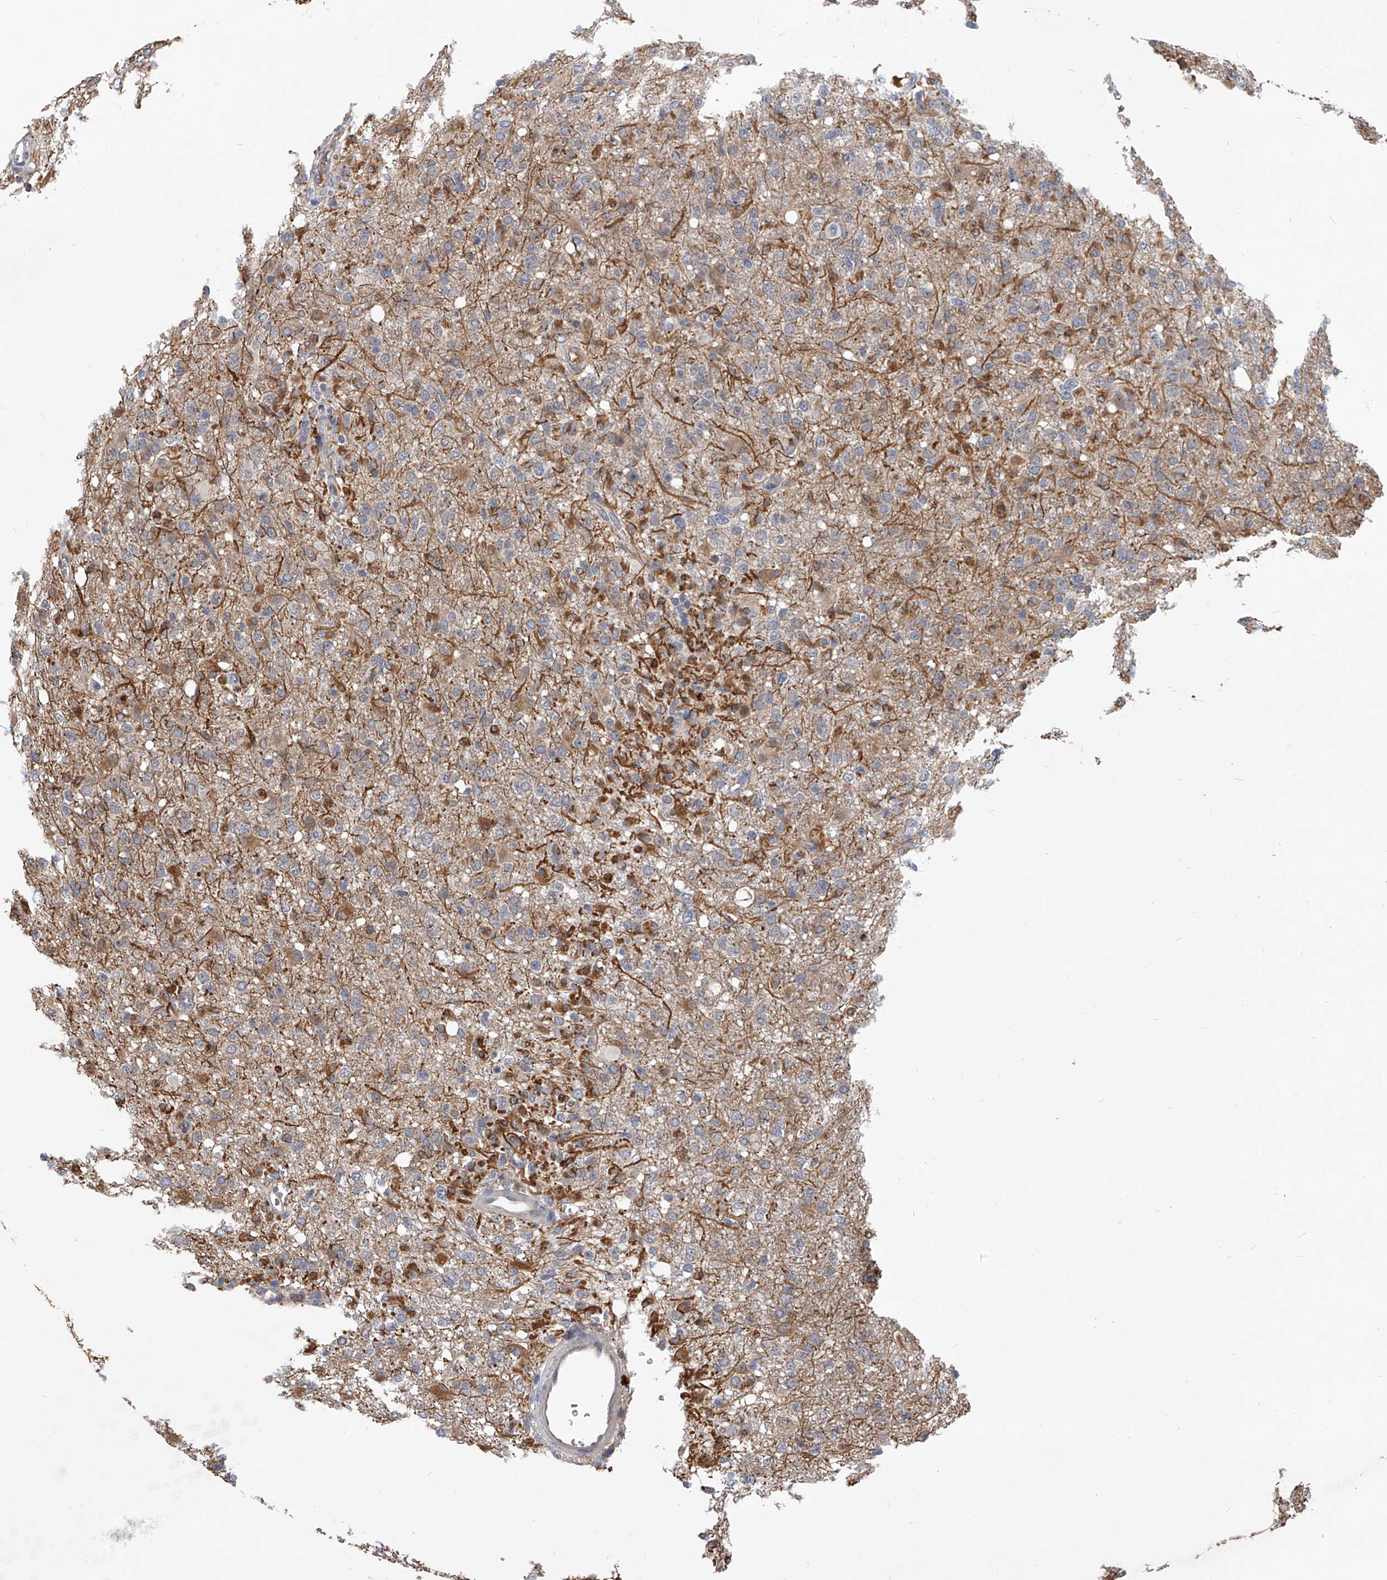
{"staining": {"intensity": "moderate", "quantity": "<25%", "location": "cytoplasmic/membranous"}, "tissue": "glioma", "cell_type": "Tumor cells", "image_type": "cancer", "snomed": [{"axis": "morphology", "description": "Glioma, malignant, High grade"}, {"axis": "topography", "description": "Brain"}], "caption": "DAB immunohistochemical staining of malignant high-grade glioma shows moderate cytoplasmic/membranous protein staining in about <25% of tumor cells.", "gene": "ZNF25", "patient": {"sex": "female", "age": 57}}